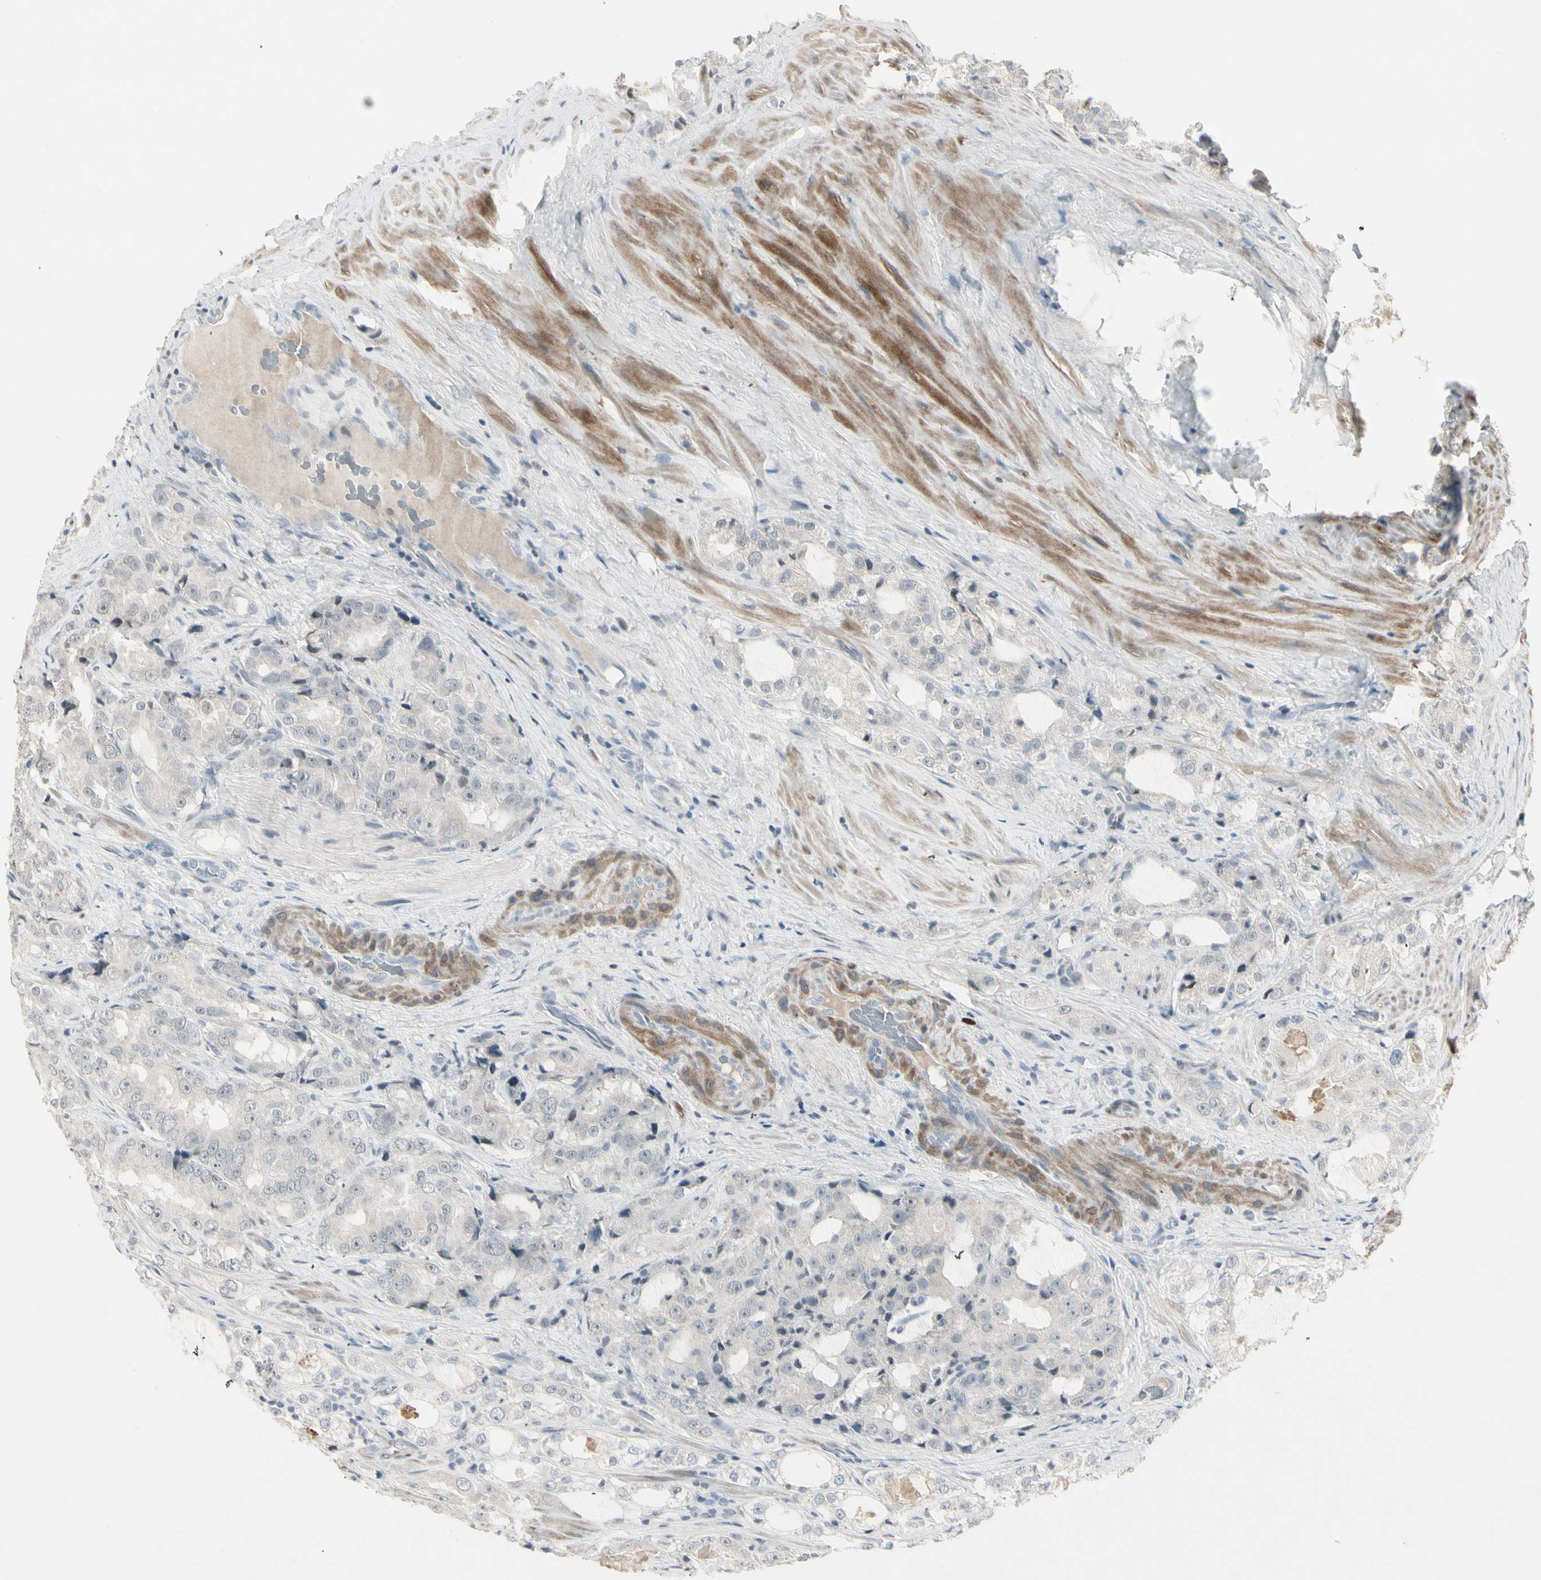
{"staining": {"intensity": "negative", "quantity": "none", "location": "none"}, "tissue": "prostate cancer", "cell_type": "Tumor cells", "image_type": "cancer", "snomed": [{"axis": "morphology", "description": "Adenocarcinoma, High grade"}, {"axis": "topography", "description": "Prostate"}], "caption": "Tumor cells are negative for protein expression in human prostate cancer. Brightfield microscopy of immunohistochemistry stained with DAB (brown) and hematoxylin (blue), captured at high magnification.", "gene": "DMPK", "patient": {"sex": "male", "age": 73}}